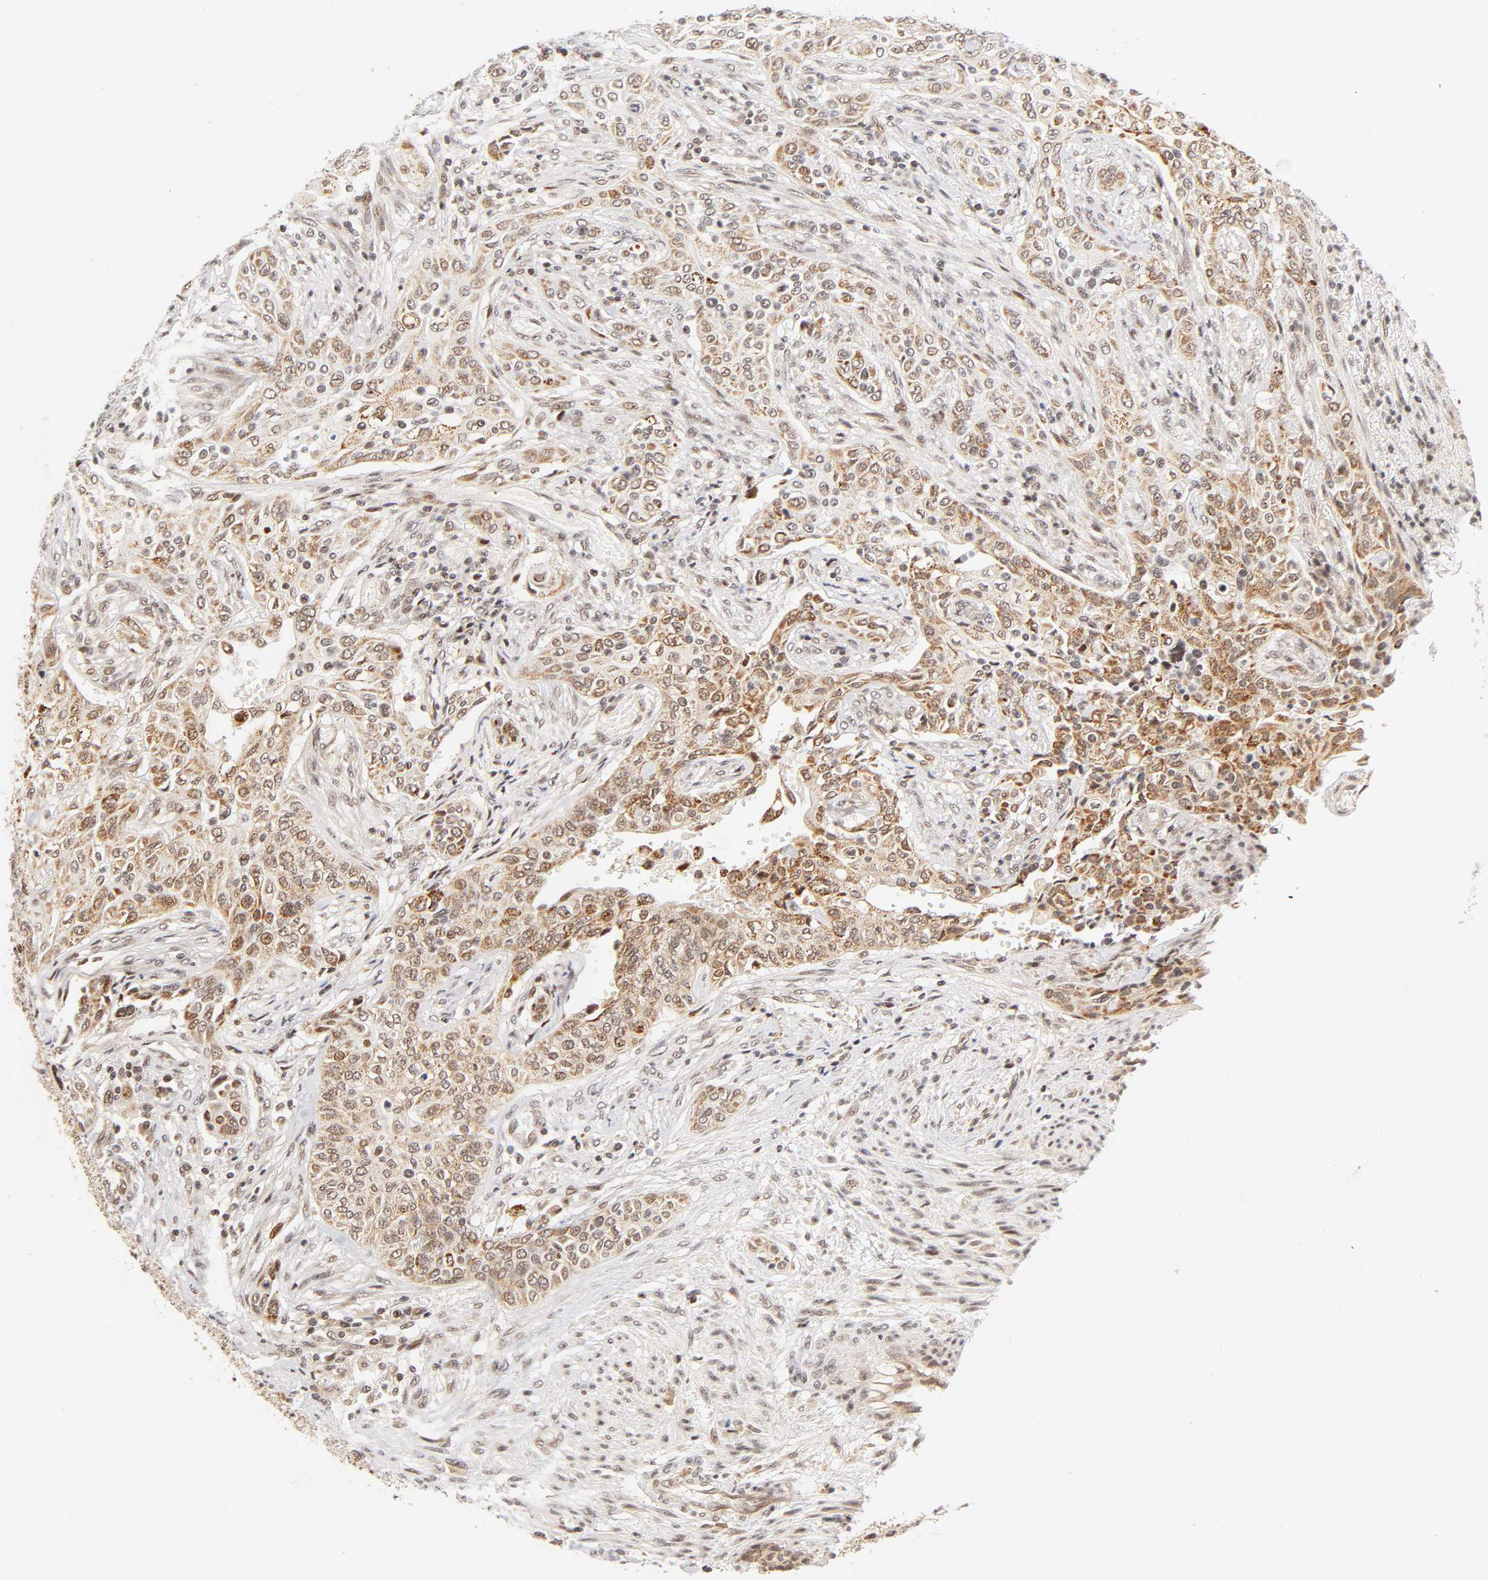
{"staining": {"intensity": "moderate", "quantity": ">75%", "location": "cytoplasmic/membranous,nuclear"}, "tissue": "urothelial cancer", "cell_type": "Tumor cells", "image_type": "cancer", "snomed": [{"axis": "morphology", "description": "Urothelial carcinoma, High grade"}, {"axis": "topography", "description": "Urinary bladder"}], "caption": "Immunohistochemical staining of urothelial cancer shows medium levels of moderate cytoplasmic/membranous and nuclear staining in approximately >75% of tumor cells. (DAB = brown stain, brightfield microscopy at high magnification).", "gene": "TAF10", "patient": {"sex": "male", "age": 74}}